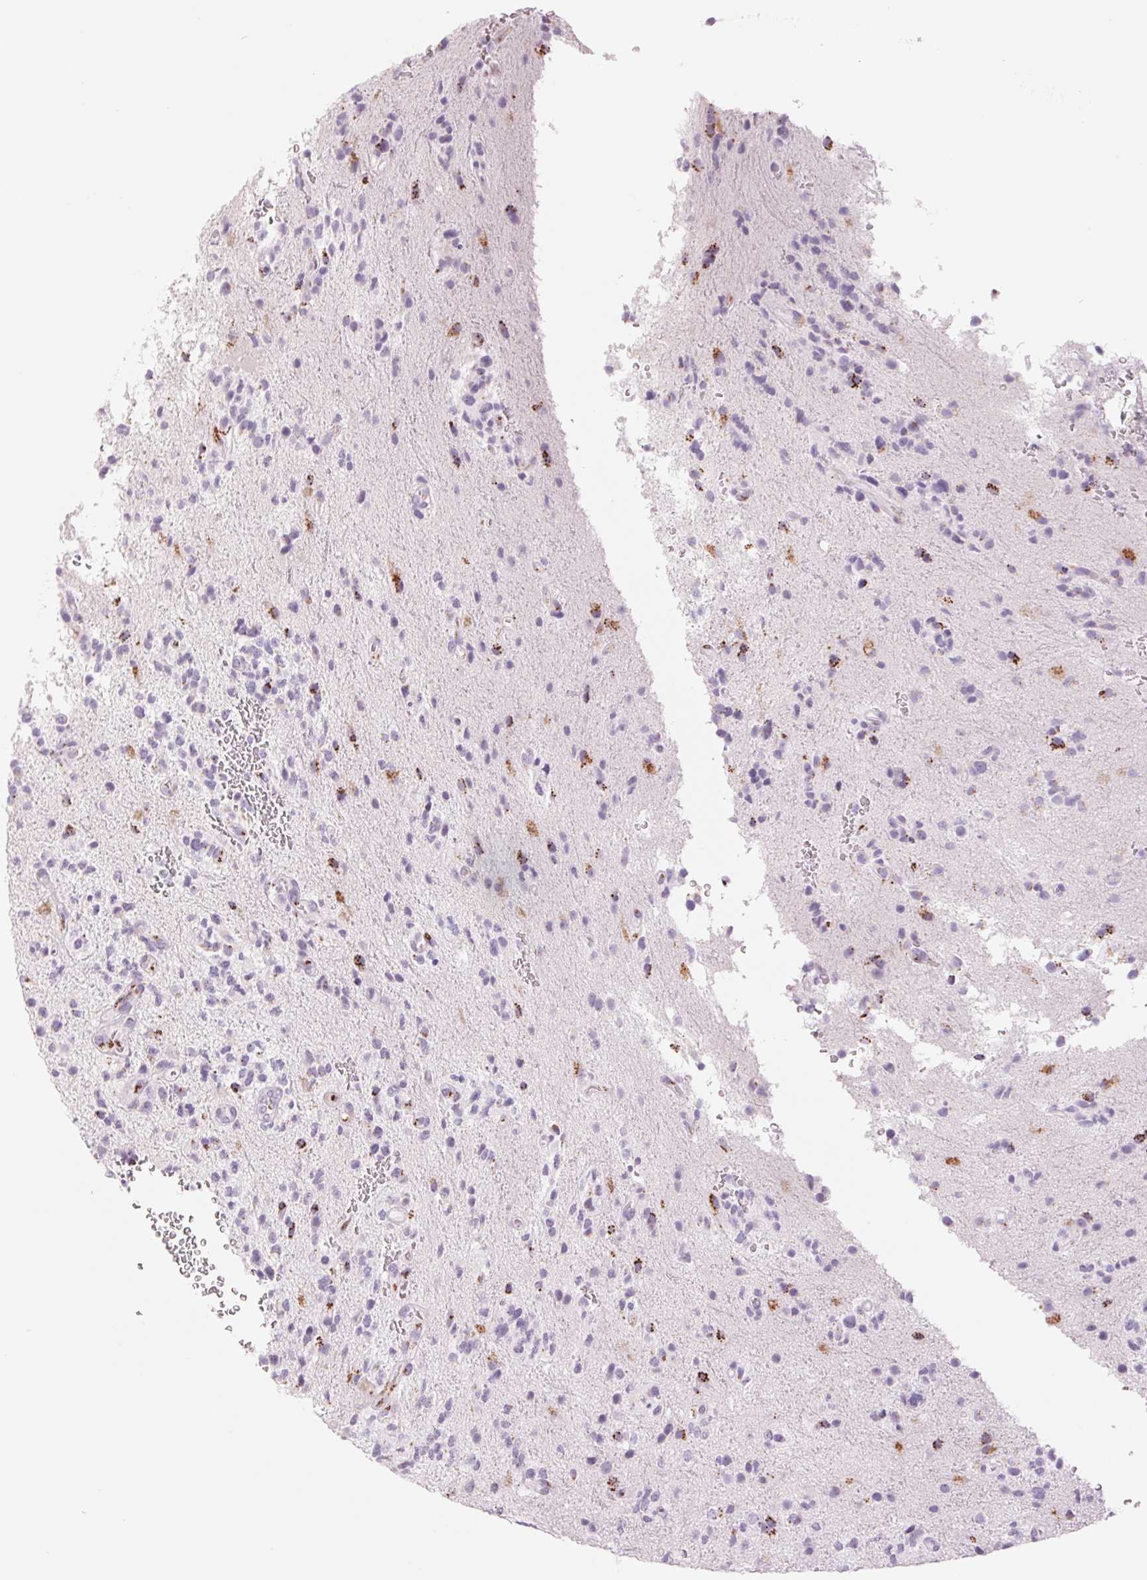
{"staining": {"intensity": "strong", "quantity": "<25%", "location": "cytoplasmic/membranous"}, "tissue": "glioma", "cell_type": "Tumor cells", "image_type": "cancer", "snomed": [{"axis": "morphology", "description": "Glioma, malignant, High grade"}, {"axis": "topography", "description": "Brain"}], "caption": "Malignant glioma (high-grade) tissue reveals strong cytoplasmic/membranous expression in about <25% of tumor cells, visualized by immunohistochemistry. (DAB IHC with brightfield microscopy, high magnification).", "gene": "GALNT7", "patient": {"sex": "female", "age": 71}}